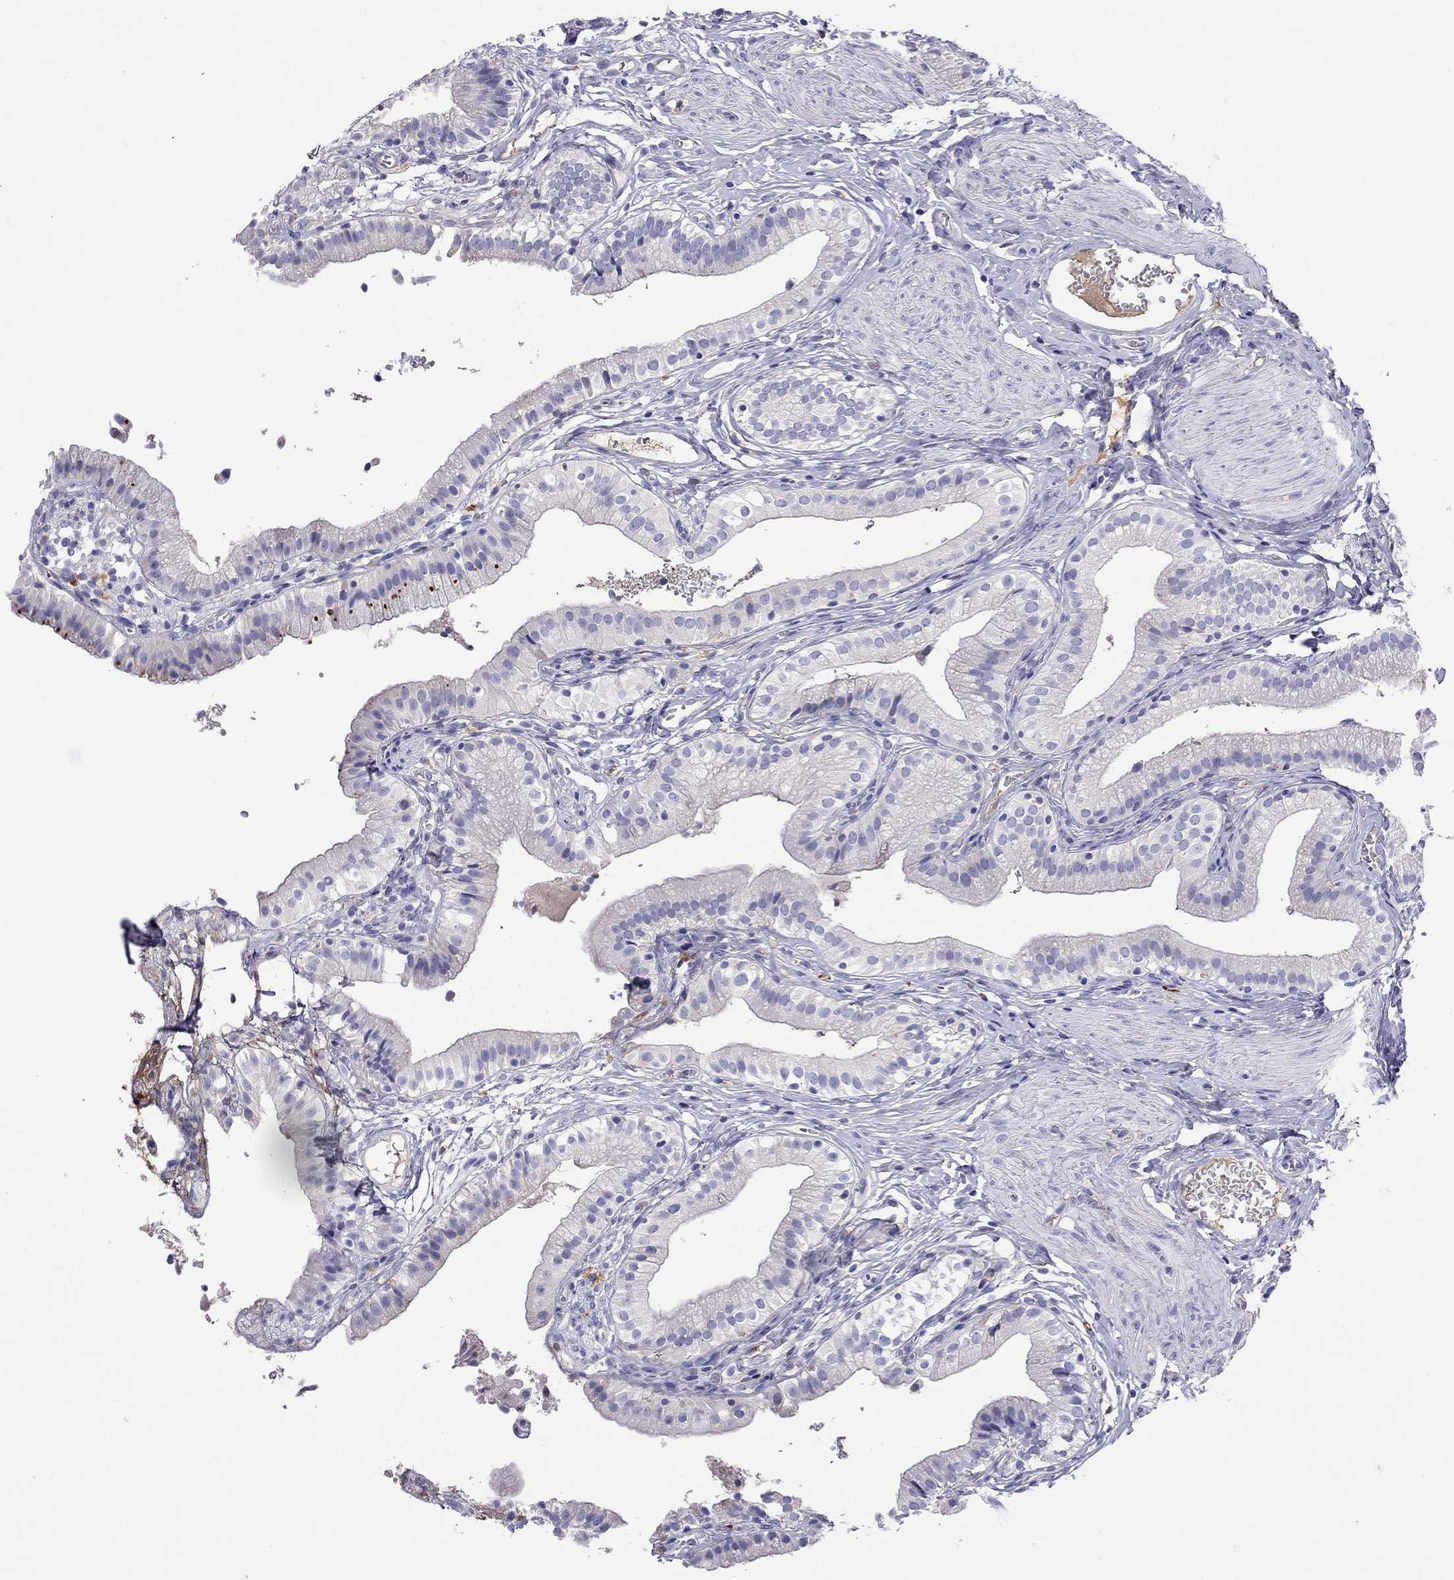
{"staining": {"intensity": "negative", "quantity": "none", "location": "none"}, "tissue": "gallbladder", "cell_type": "Glandular cells", "image_type": "normal", "snomed": [{"axis": "morphology", "description": "Normal tissue, NOS"}, {"axis": "topography", "description": "Gallbladder"}], "caption": "Histopathology image shows no protein positivity in glandular cells of normal gallbladder.", "gene": "SERPINA3", "patient": {"sex": "female", "age": 47}}